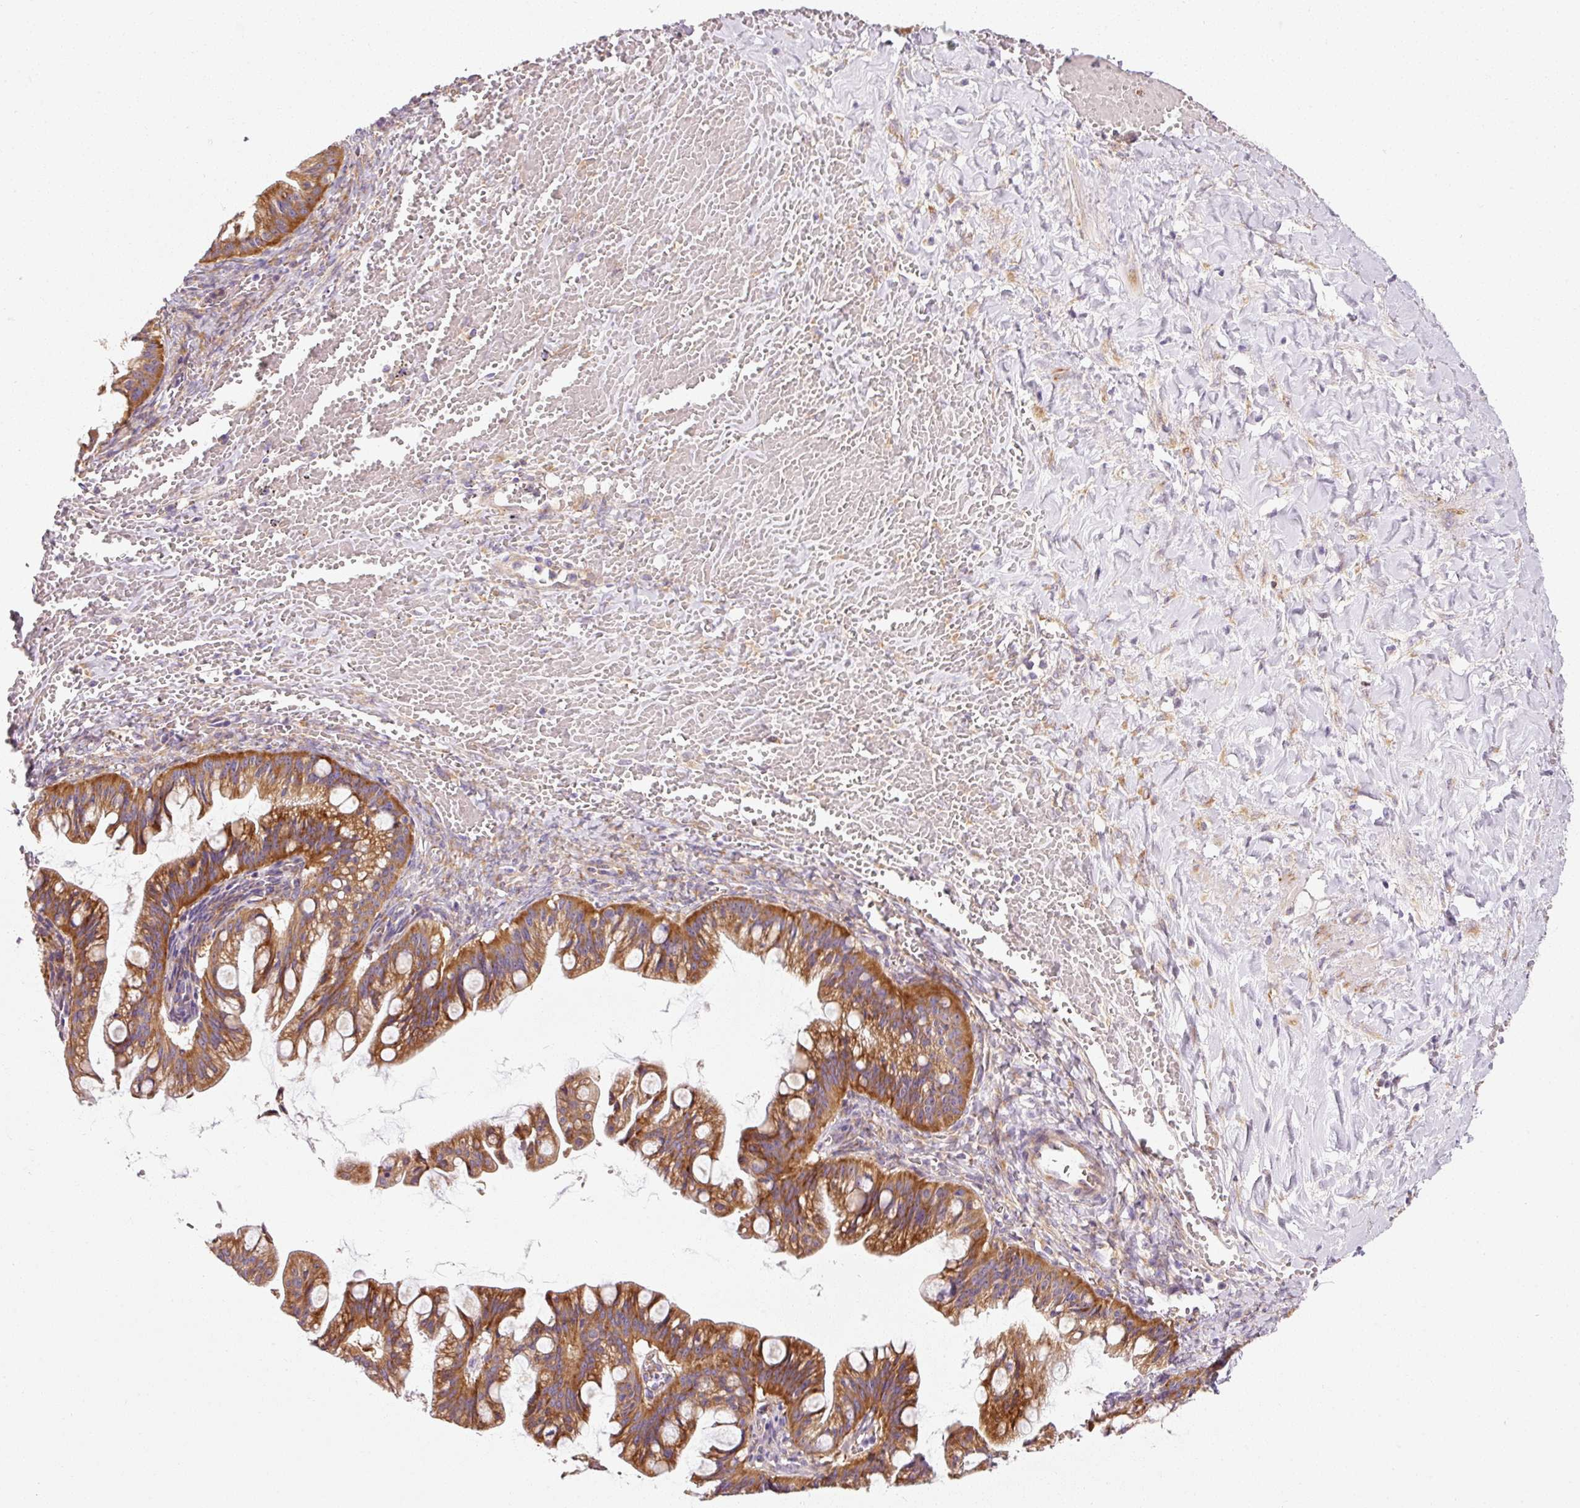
{"staining": {"intensity": "strong", "quantity": ">75%", "location": "cytoplasmic/membranous"}, "tissue": "ovarian cancer", "cell_type": "Tumor cells", "image_type": "cancer", "snomed": [{"axis": "morphology", "description": "Cystadenocarcinoma, mucinous, NOS"}, {"axis": "topography", "description": "Ovary"}], "caption": "This photomicrograph shows ovarian mucinous cystadenocarcinoma stained with immunohistochemistry to label a protein in brown. The cytoplasmic/membranous of tumor cells show strong positivity for the protein. Nuclei are counter-stained blue.", "gene": "RPL10A", "patient": {"sex": "female", "age": 73}}